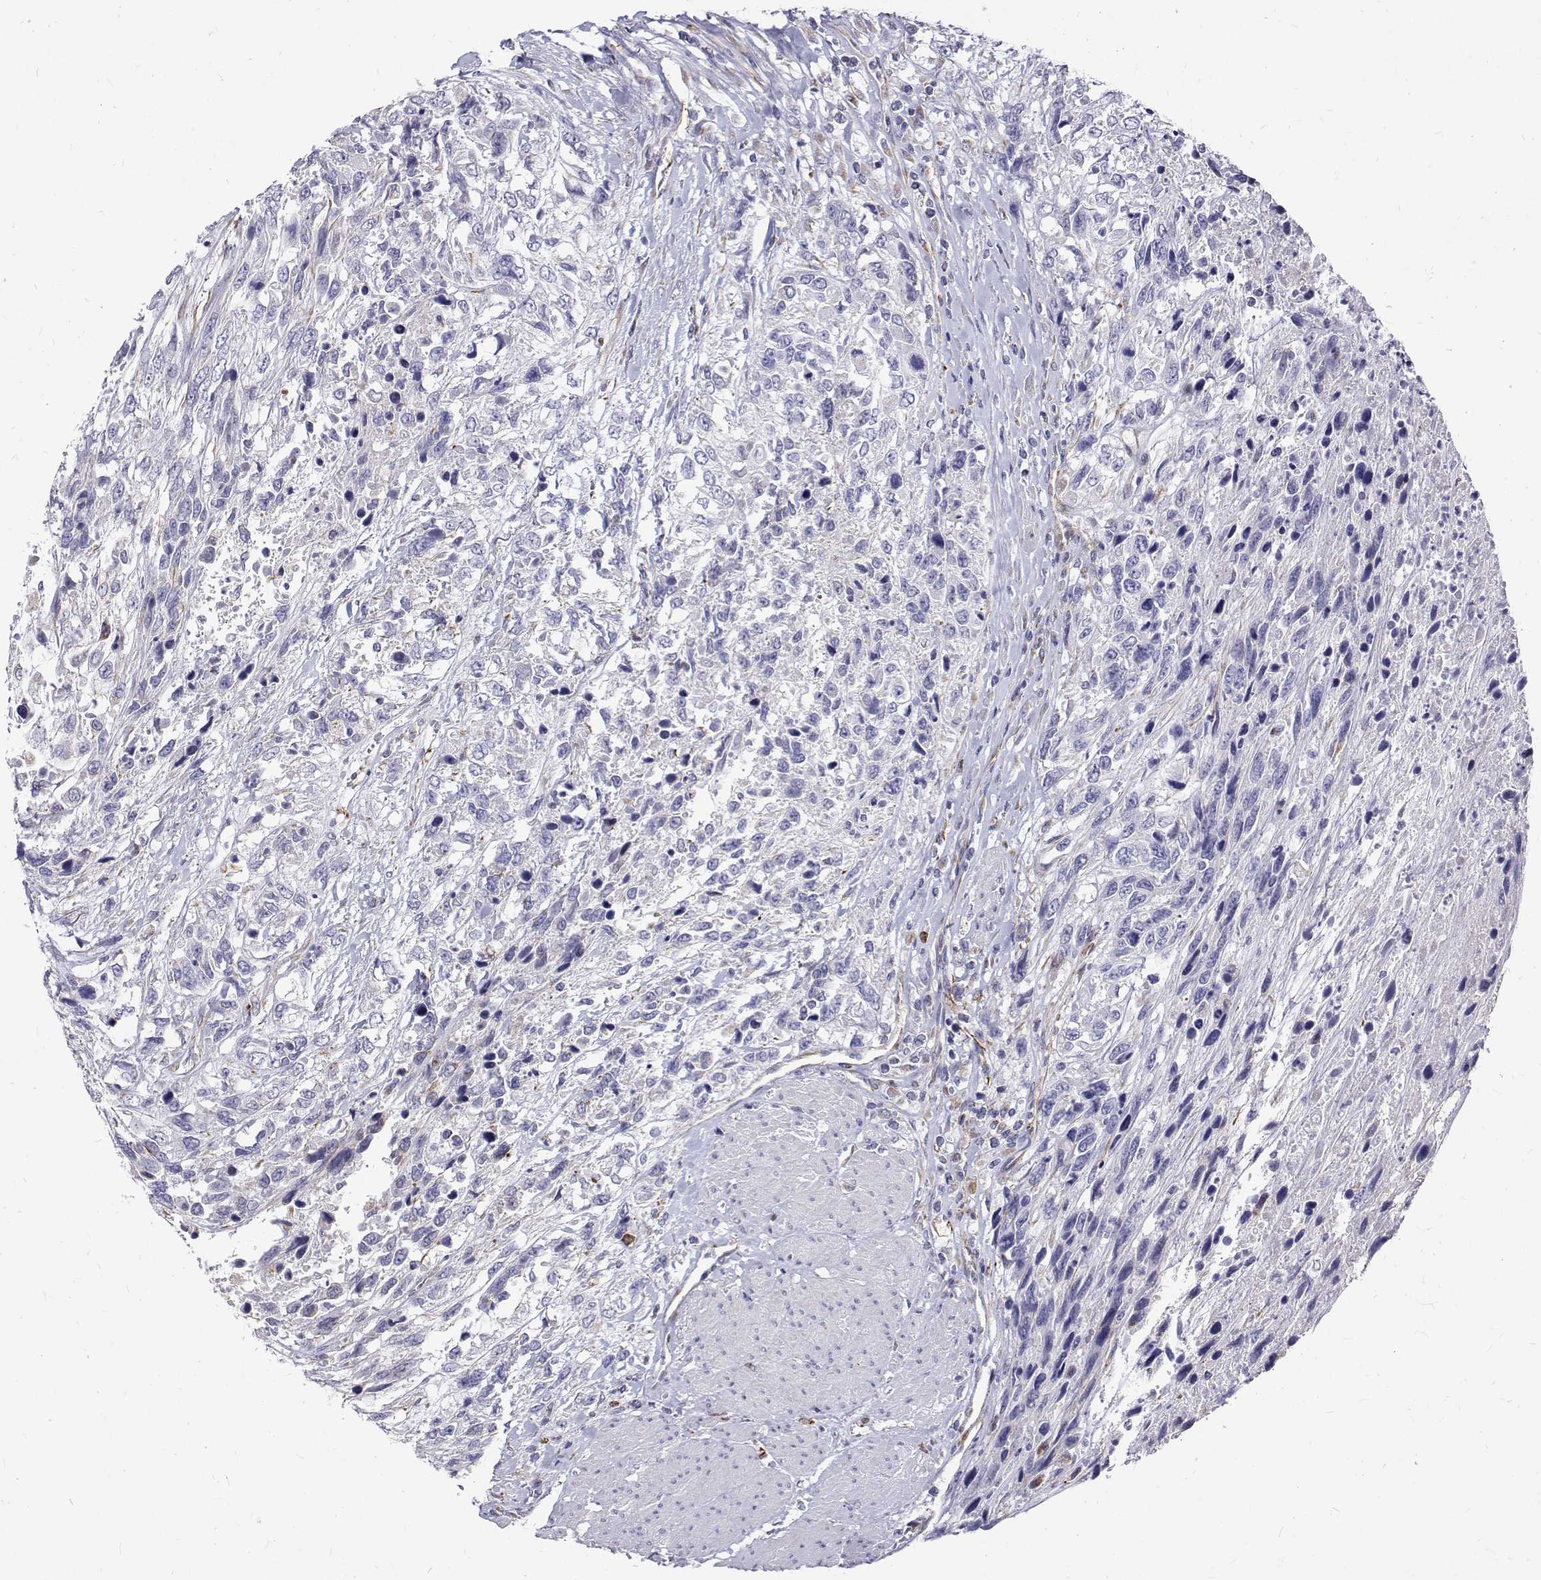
{"staining": {"intensity": "negative", "quantity": "none", "location": "none"}, "tissue": "urothelial cancer", "cell_type": "Tumor cells", "image_type": "cancer", "snomed": [{"axis": "morphology", "description": "Urothelial carcinoma, High grade"}, {"axis": "topography", "description": "Urinary bladder"}], "caption": "DAB (3,3'-diaminobenzidine) immunohistochemical staining of human urothelial carcinoma (high-grade) reveals no significant staining in tumor cells.", "gene": "OPRPN", "patient": {"sex": "female", "age": 70}}